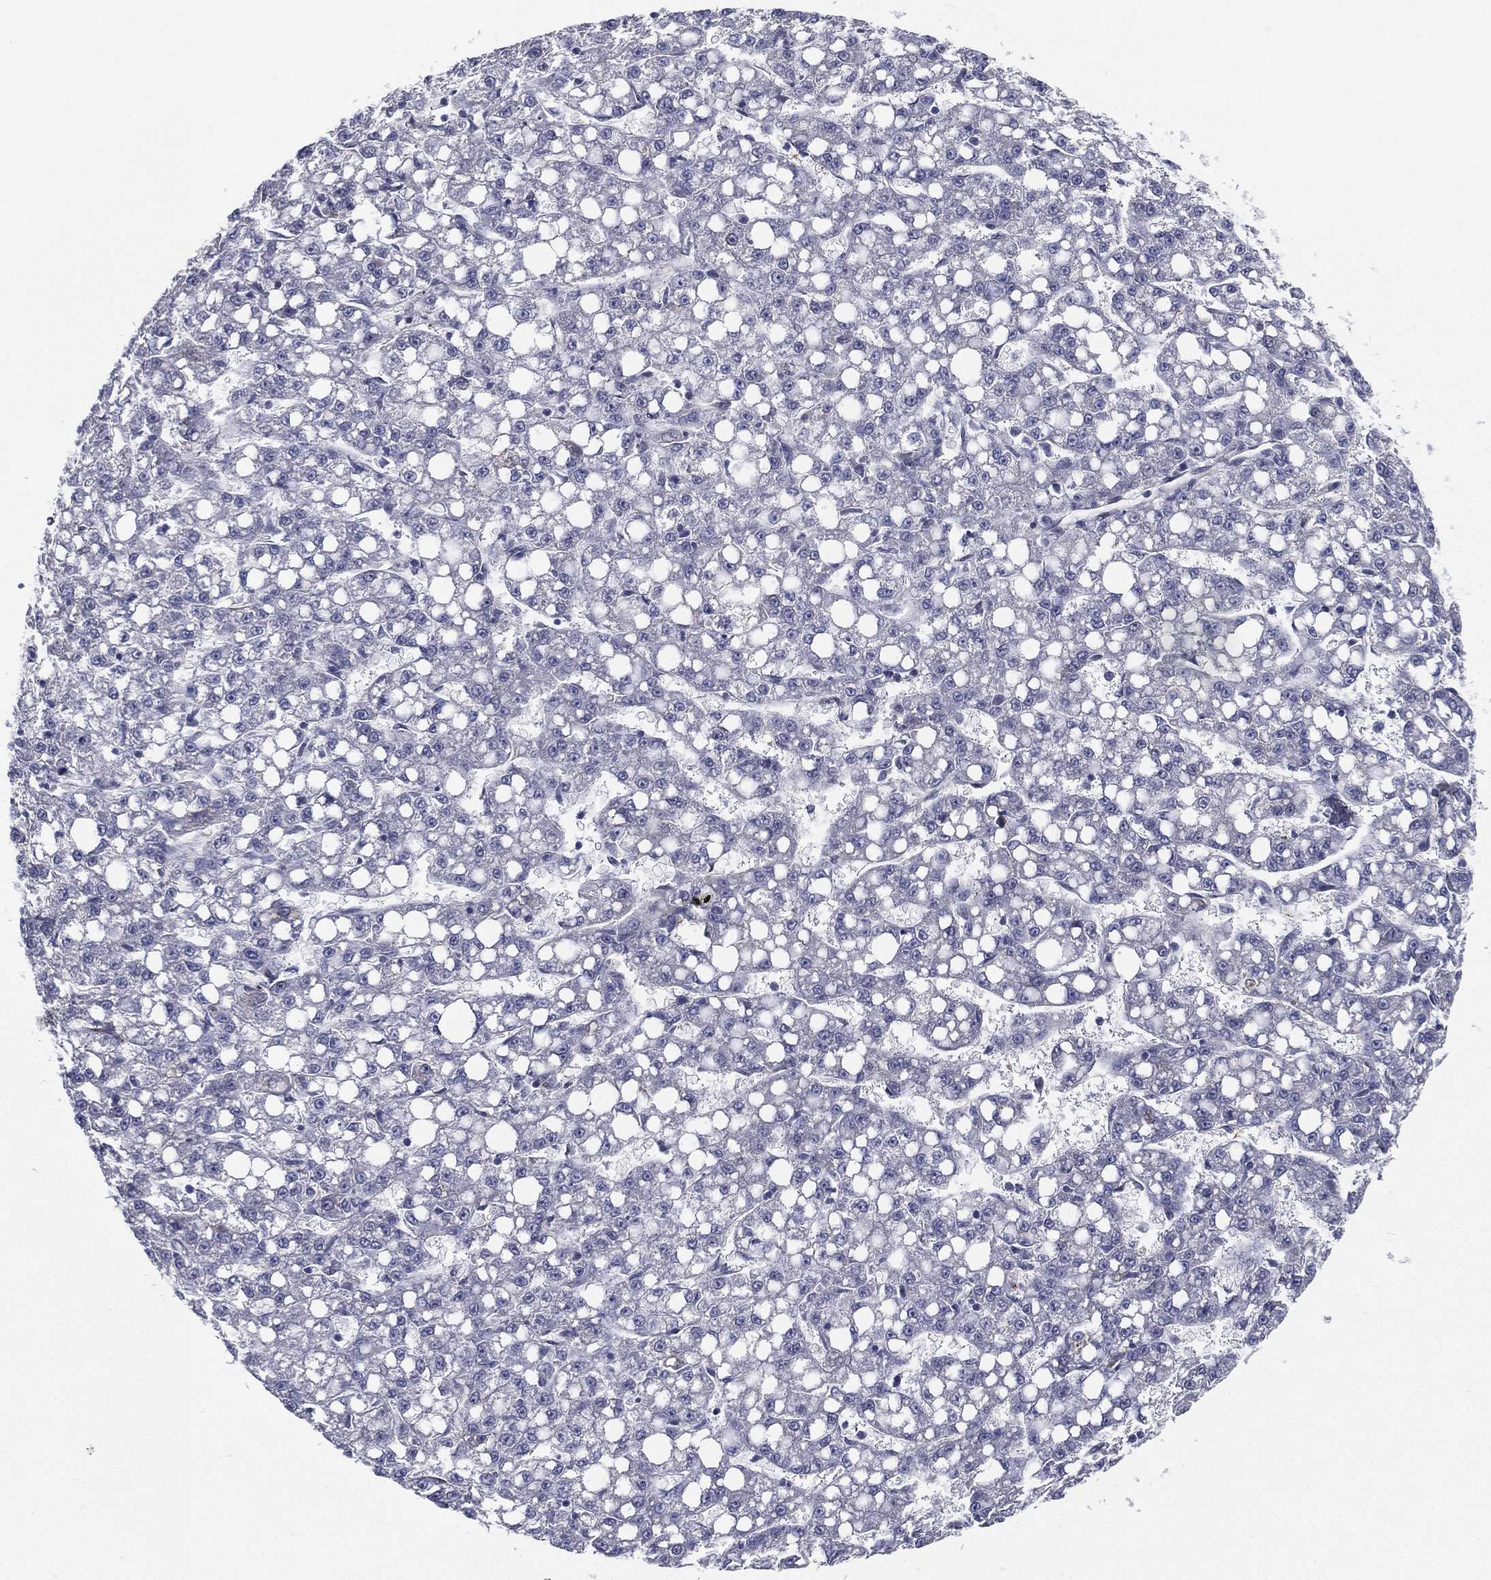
{"staining": {"intensity": "negative", "quantity": "none", "location": "none"}, "tissue": "liver cancer", "cell_type": "Tumor cells", "image_type": "cancer", "snomed": [{"axis": "morphology", "description": "Carcinoma, Hepatocellular, NOS"}, {"axis": "topography", "description": "Liver"}], "caption": "Immunohistochemical staining of hepatocellular carcinoma (liver) exhibits no significant expression in tumor cells.", "gene": "LRRC56", "patient": {"sex": "female", "age": 65}}